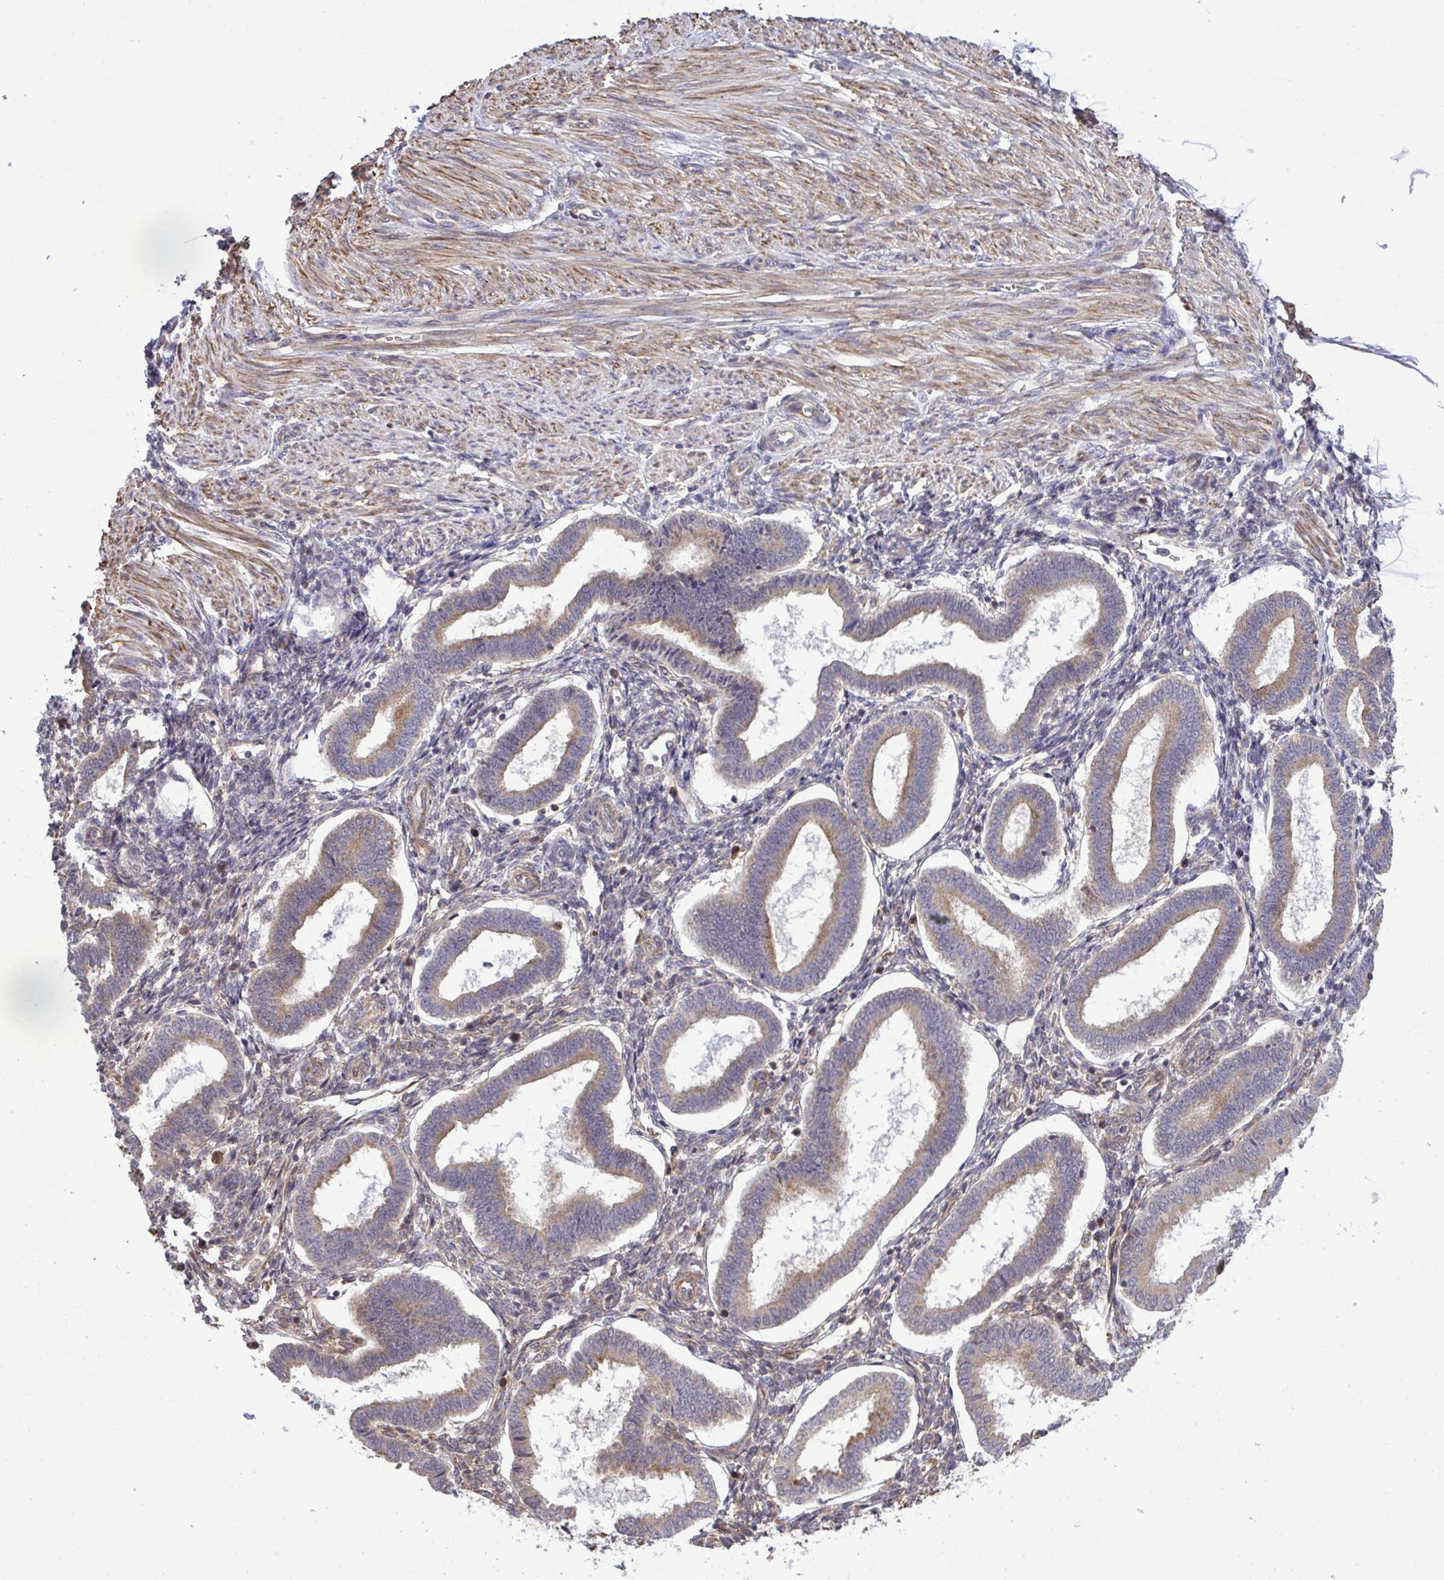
{"staining": {"intensity": "moderate", "quantity": "<25%", "location": "cytoplasmic/membranous"}, "tissue": "endometrium", "cell_type": "Cells in endometrial stroma", "image_type": "normal", "snomed": [{"axis": "morphology", "description": "Normal tissue, NOS"}, {"axis": "topography", "description": "Endometrium"}], "caption": "This photomicrograph demonstrates immunohistochemistry staining of benign human endometrium, with low moderate cytoplasmic/membranous positivity in about <25% of cells in endometrial stroma.", "gene": "RPS15", "patient": {"sex": "female", "age": 24}}